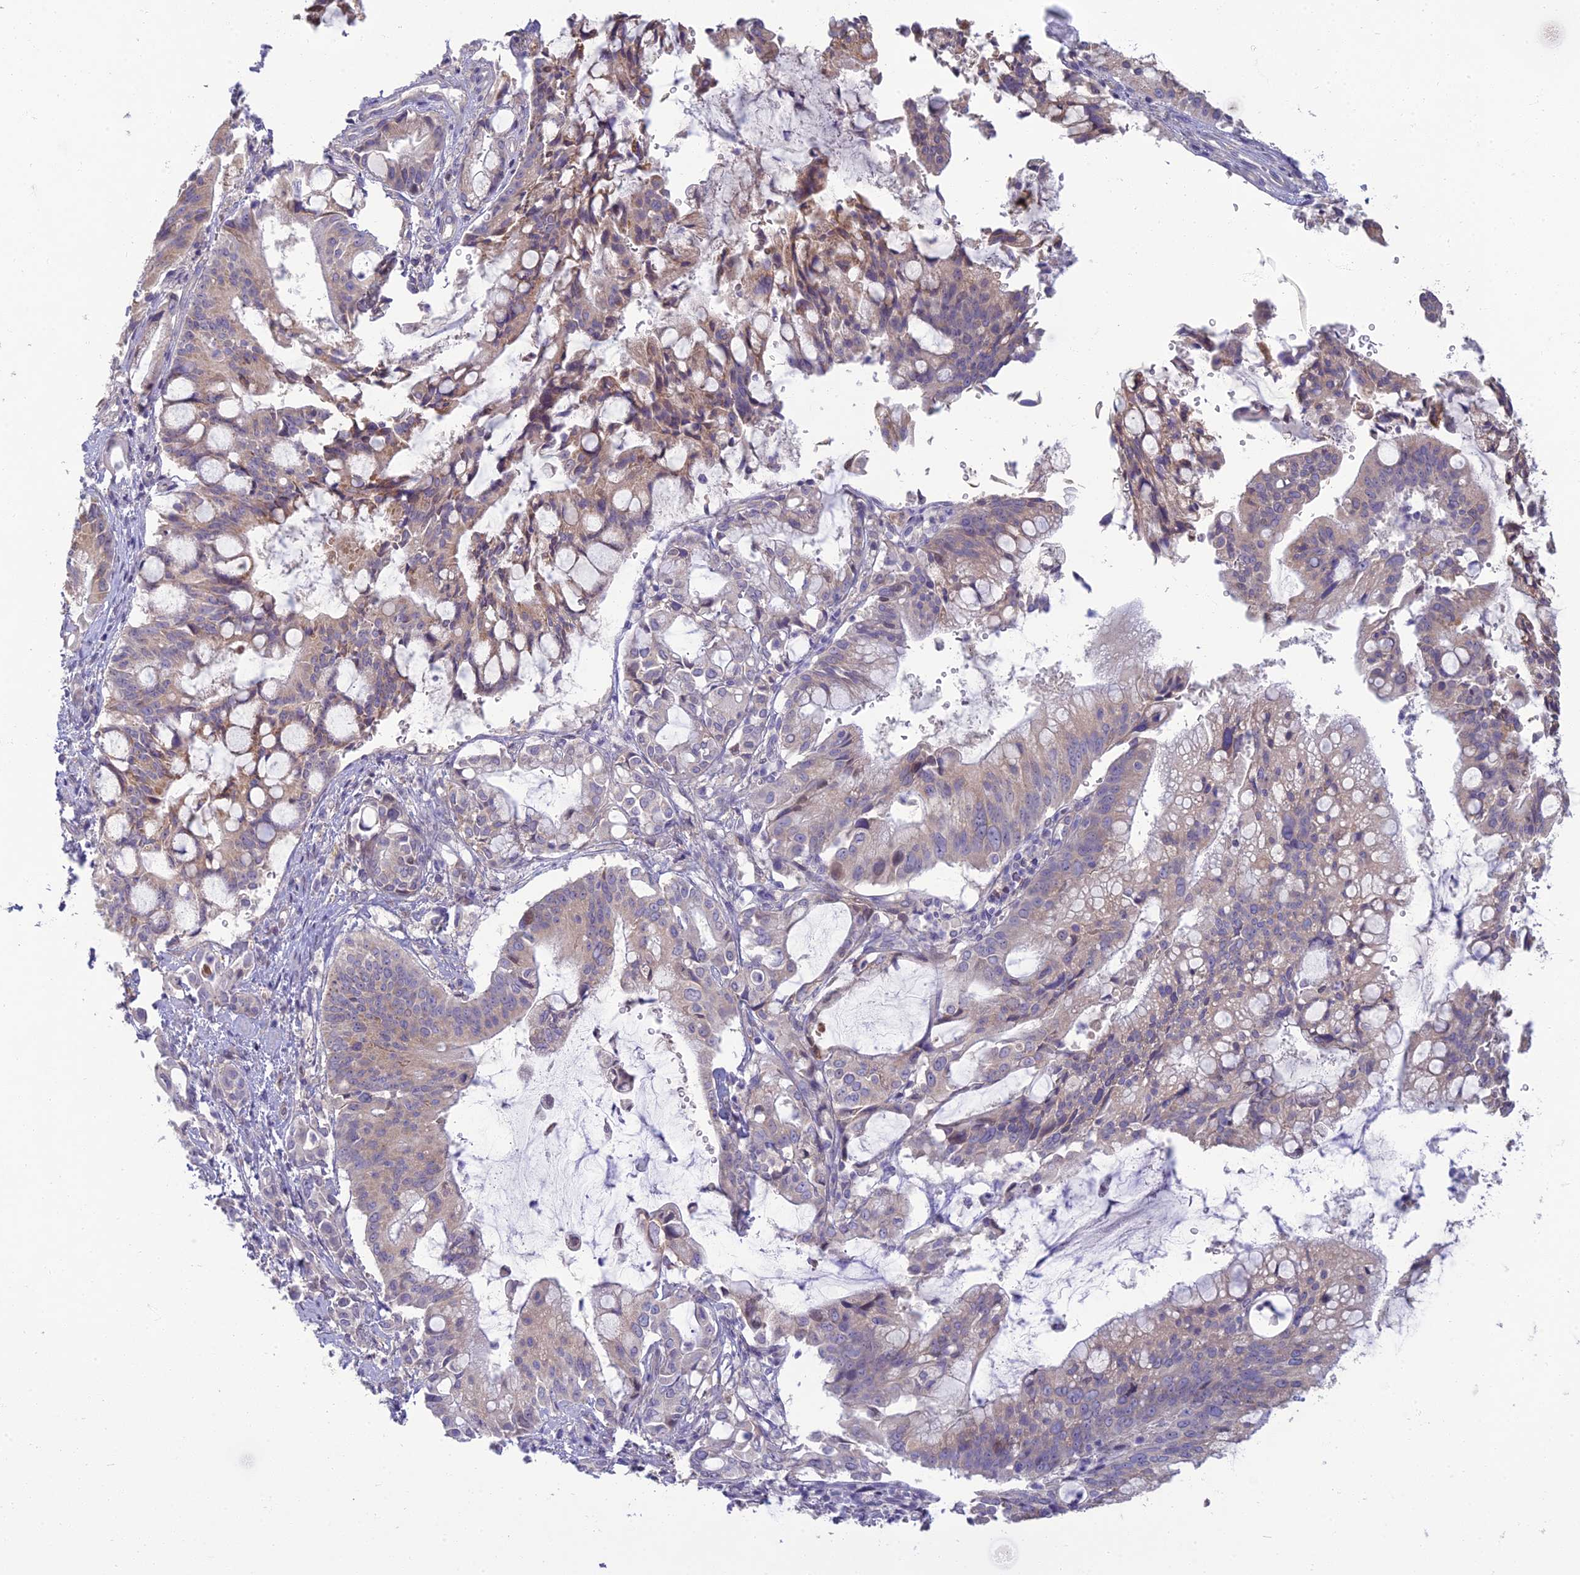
{"staining": {"intensity": "weak", "quantity": "<25%", "location": "cytoplasmic/membranous"}, "tissue": "pancreatic cancer", "cell_type": "Tumor cells", "image_type": "cancer", "snomed": [{"axis": "morphology", "description": "Adenocarcinoma, NOS"}, {"axis": "topography", "description": "Pancreas"}], "caption": "IHC image of pancreatic adenocarcinoma stained for a protein (brown), which reveals no positivity in tumor cells.", "gene": "NEURL1", "patient": {"sex": "male", "age": 68}}